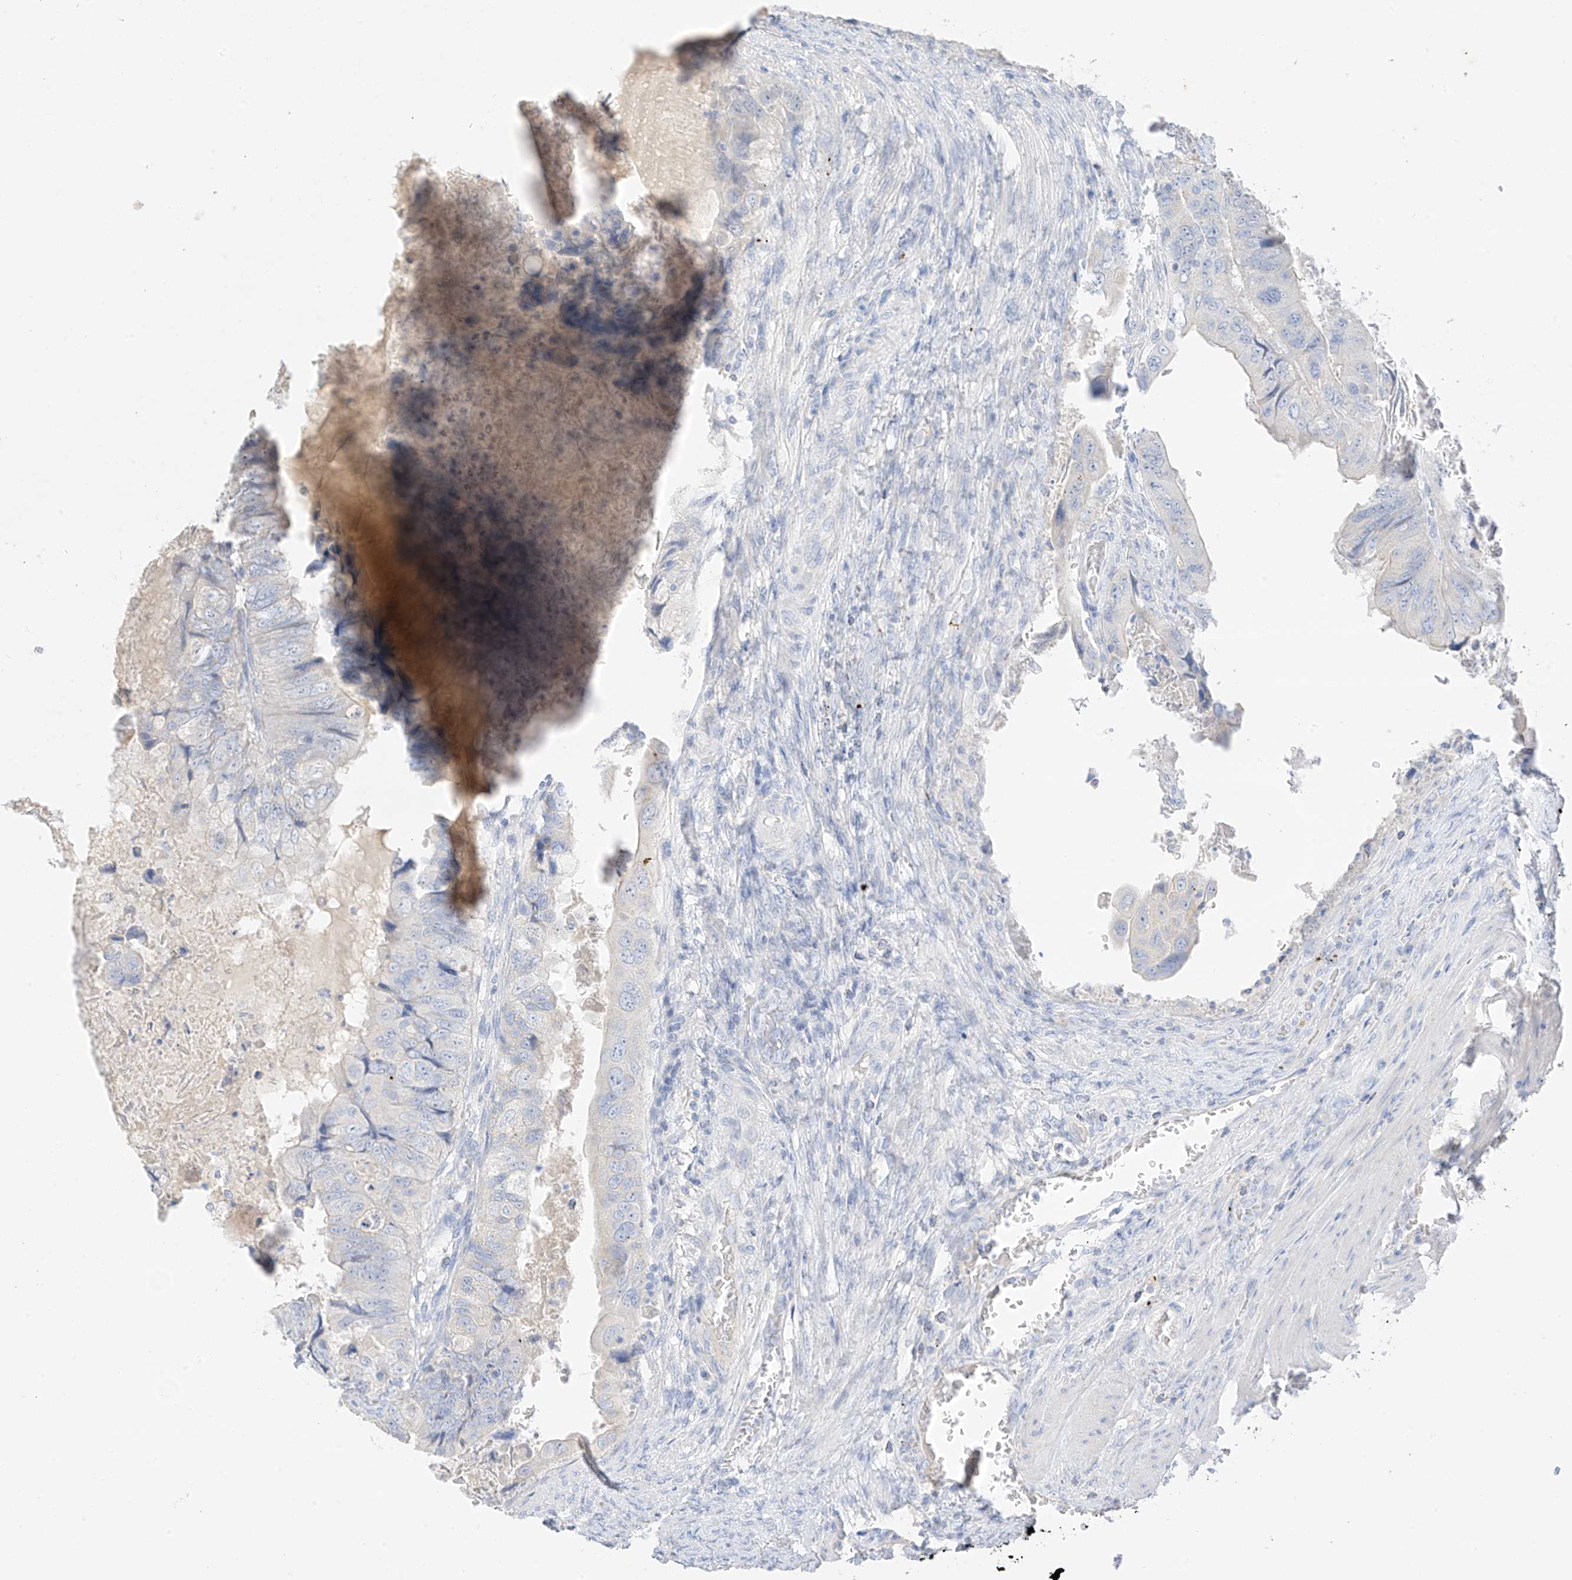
{"staining": {"intensity": "negative", "quantity": "none", "location": "none"}, "tissue": "colorectal cancer", "cell_type": "Tumor cells", "image_type": "cancer", "snomed": [{"axis": "morphology", "description": "Adenocarcinoma, NOS"}, {"axis": "topography", "description": "Rectum"}], "caption": "Immunohistochemistry (IHC) of colorectal cancer (adenocarcinoma) demonstrates no positivity in tumor cells. (Brightfield microscopy of DAB immunohistochemistry at high magnification).", "gene": "CAPN13", "patient": {"sex": "male", "age": 63}}